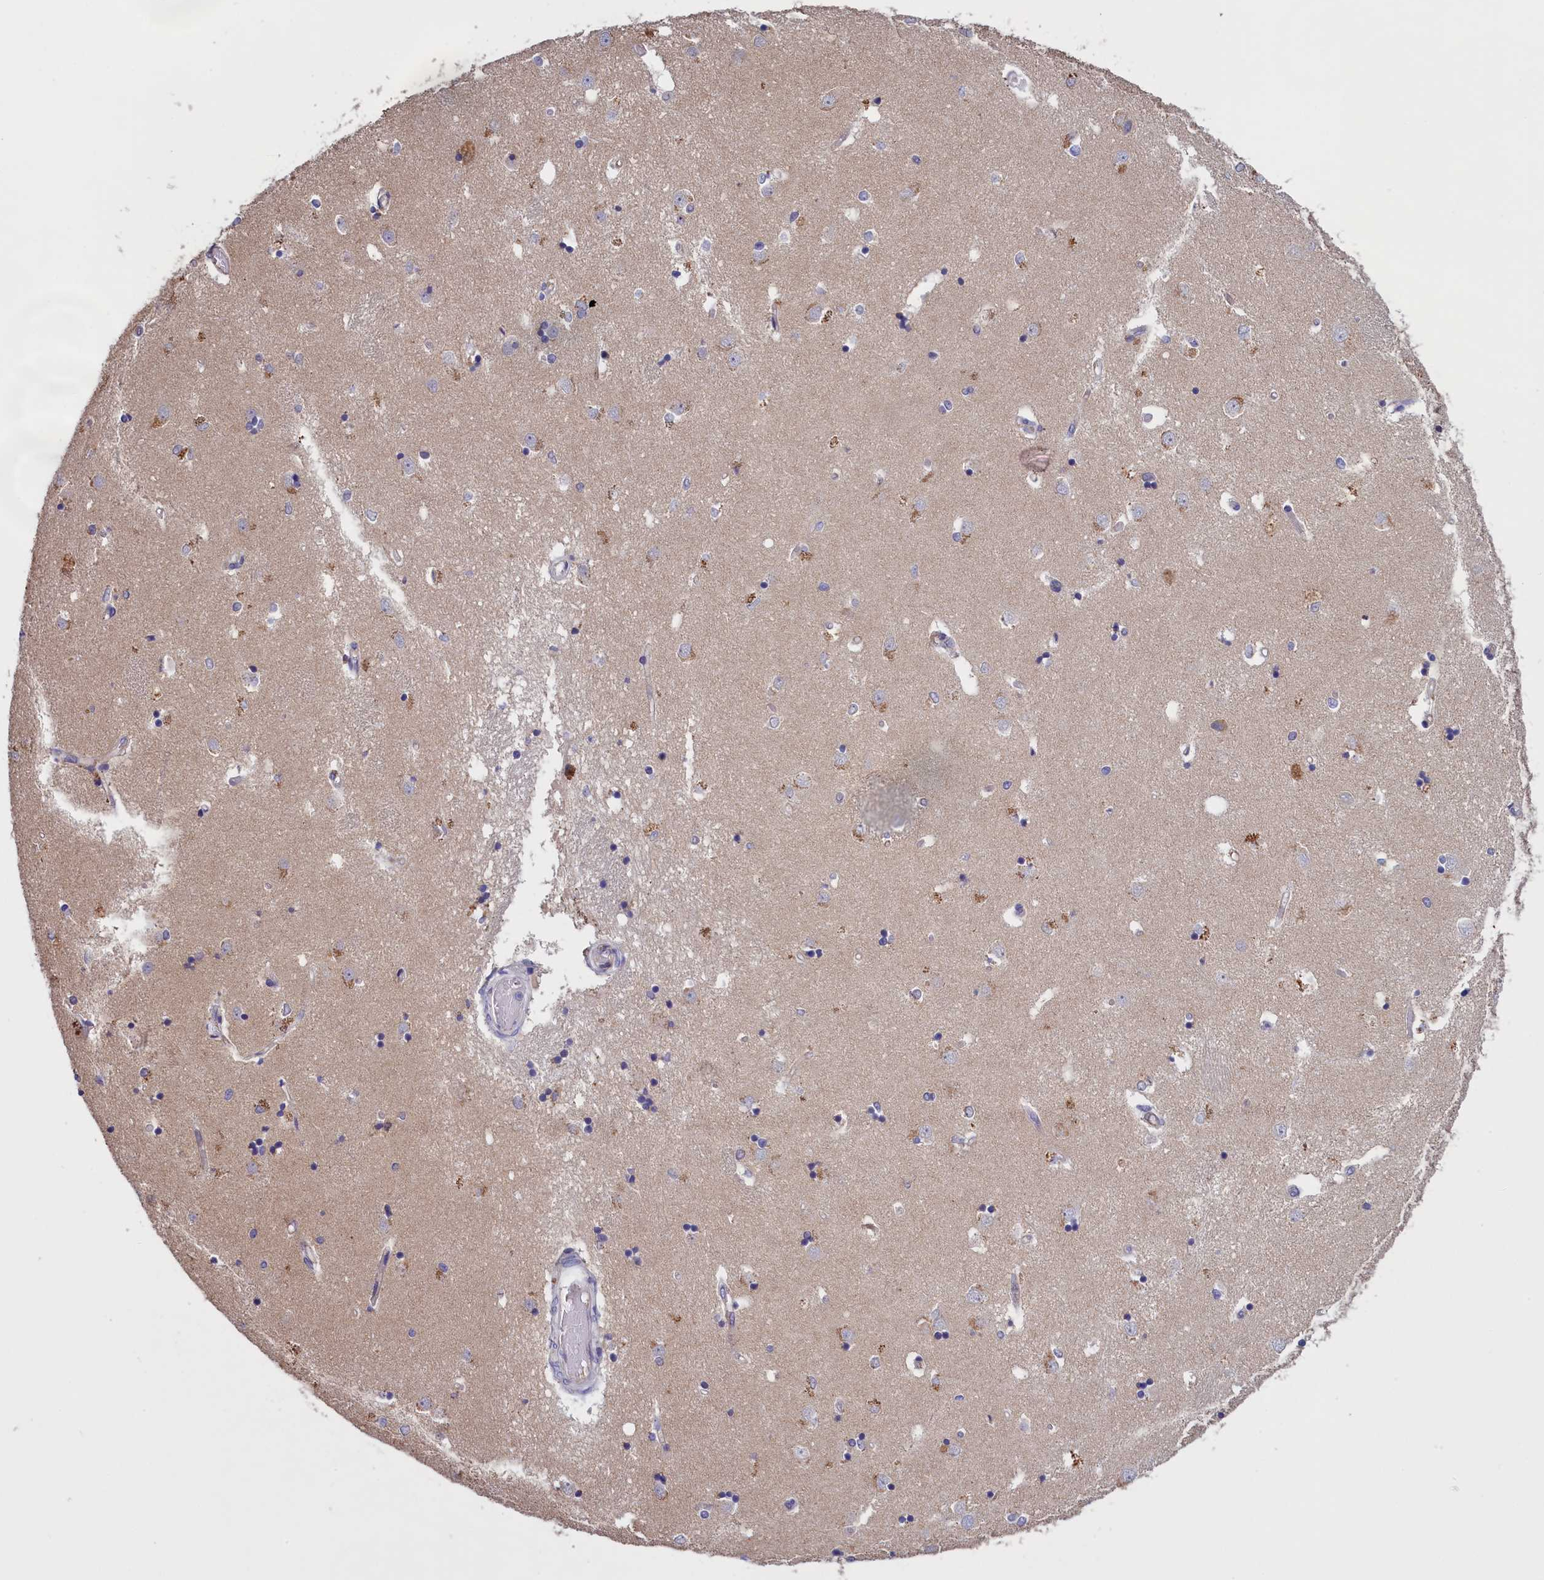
{"staining": {"intensity": "negative", "quantity": "none", "location": "none"}, "tissue": "caudate", "cell_type": "Glial cells", "image_type": "normal", "snomed": [{"axis": "morphology", "description": "Normal tissue, NOS"}, {"axis": "topography", "description": "Lateral ventricle wall"}], "caption": "Immunohistochemistry histopathology image of benign caudate: caudate stained with DAB exhibits no significant protein positivity in glial cells. Brightfield microscopy of immunohistochemistry (IHC) stained with DAB (brown) and hematoxylin (blue), captured at high magnification.", "gene": "COL19A1", "patient": {"sex": "male", "age": 45}}